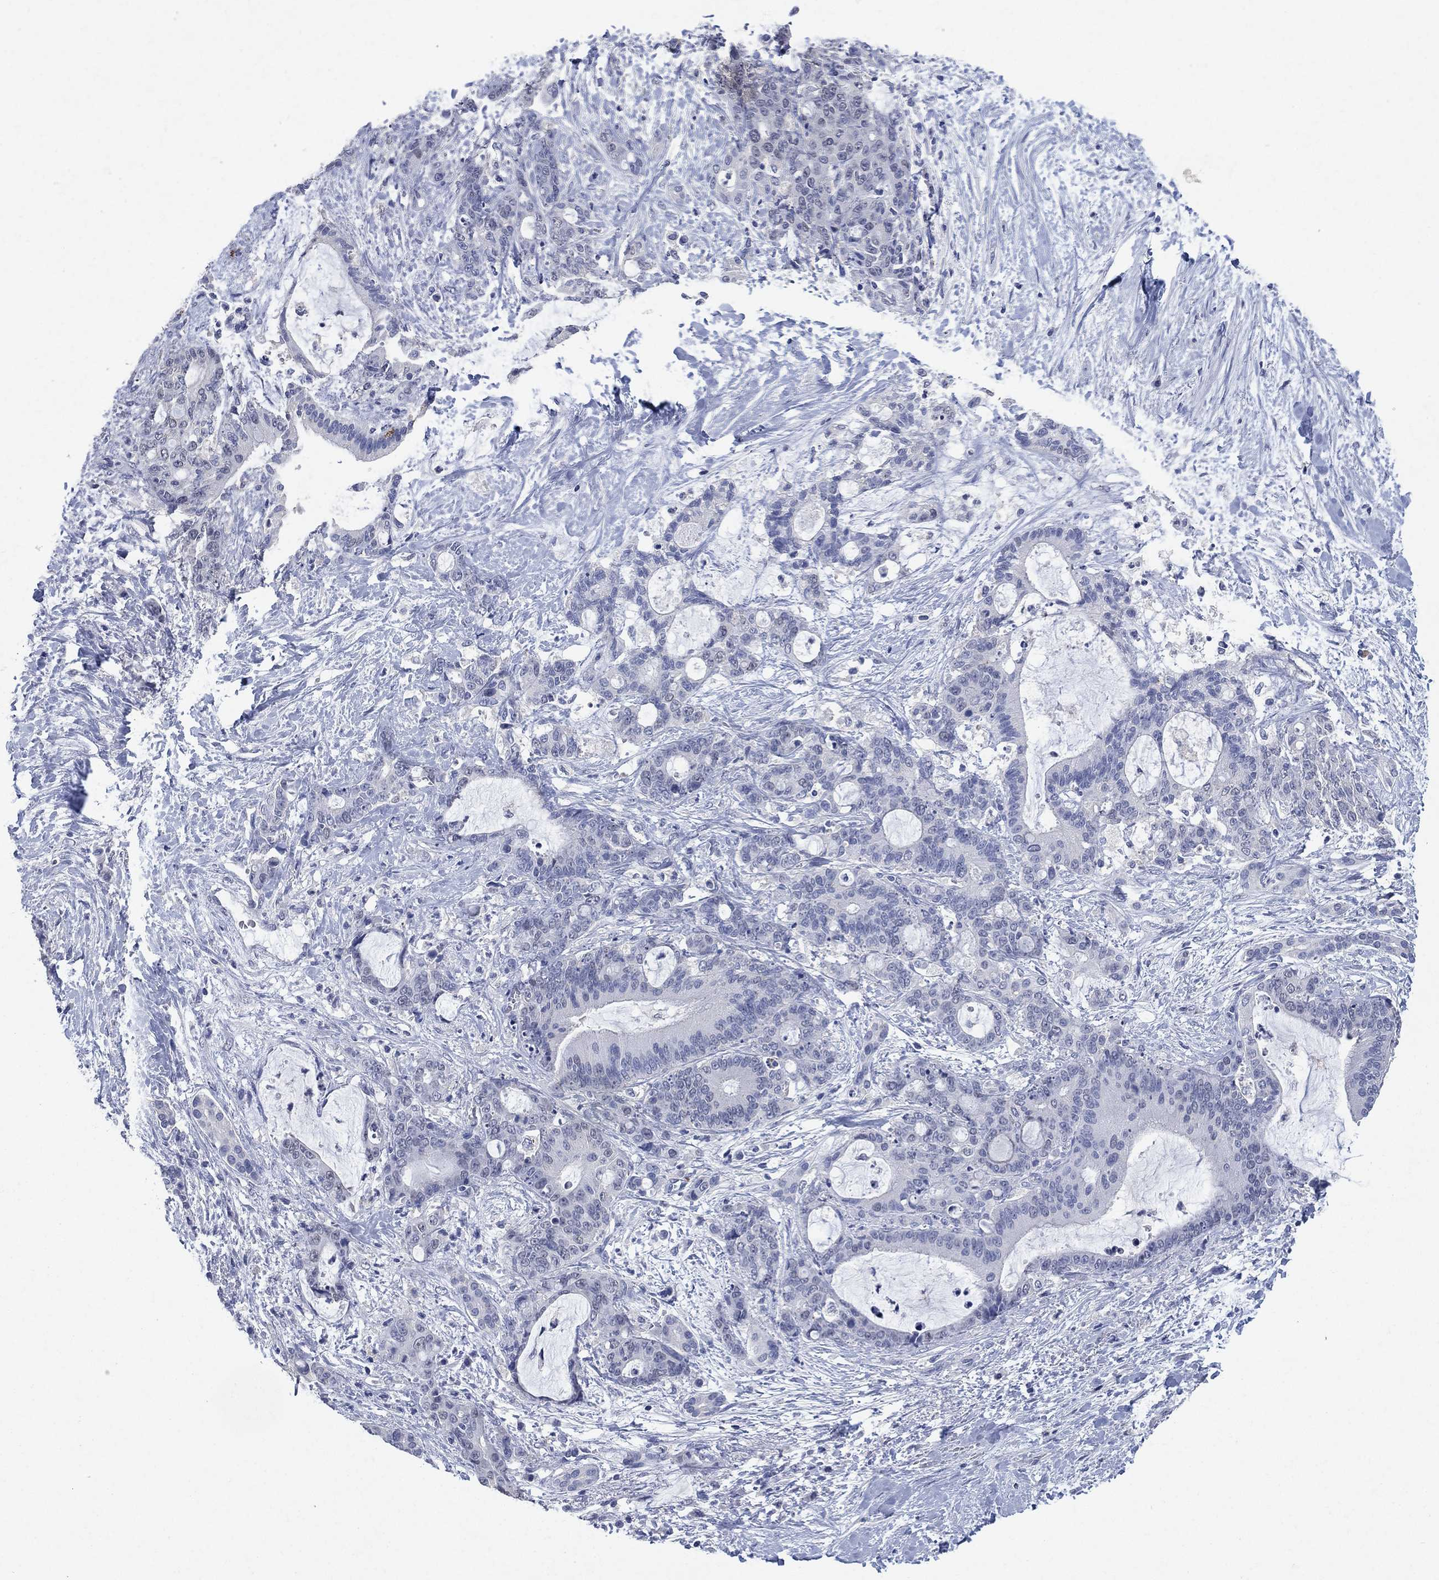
{"staining": {"intensity": "negative", "quantity": "none", "location": "none"}, "tissue": "liver cancer", "cell_type": "Tumor cells", "image_type": "cancer", "snomed": [{"axis": "morphology", "description": "Cholangiocarcinoma"}, {"axis": "topography", "description": "Liver"}], "caption": "Immunohistochemical staining of cholangiocarcinoma (liver) displays no significant expression in tumor cells.", "gene": "FSCN2", "patient": {"sex": "female", "age": 73}}